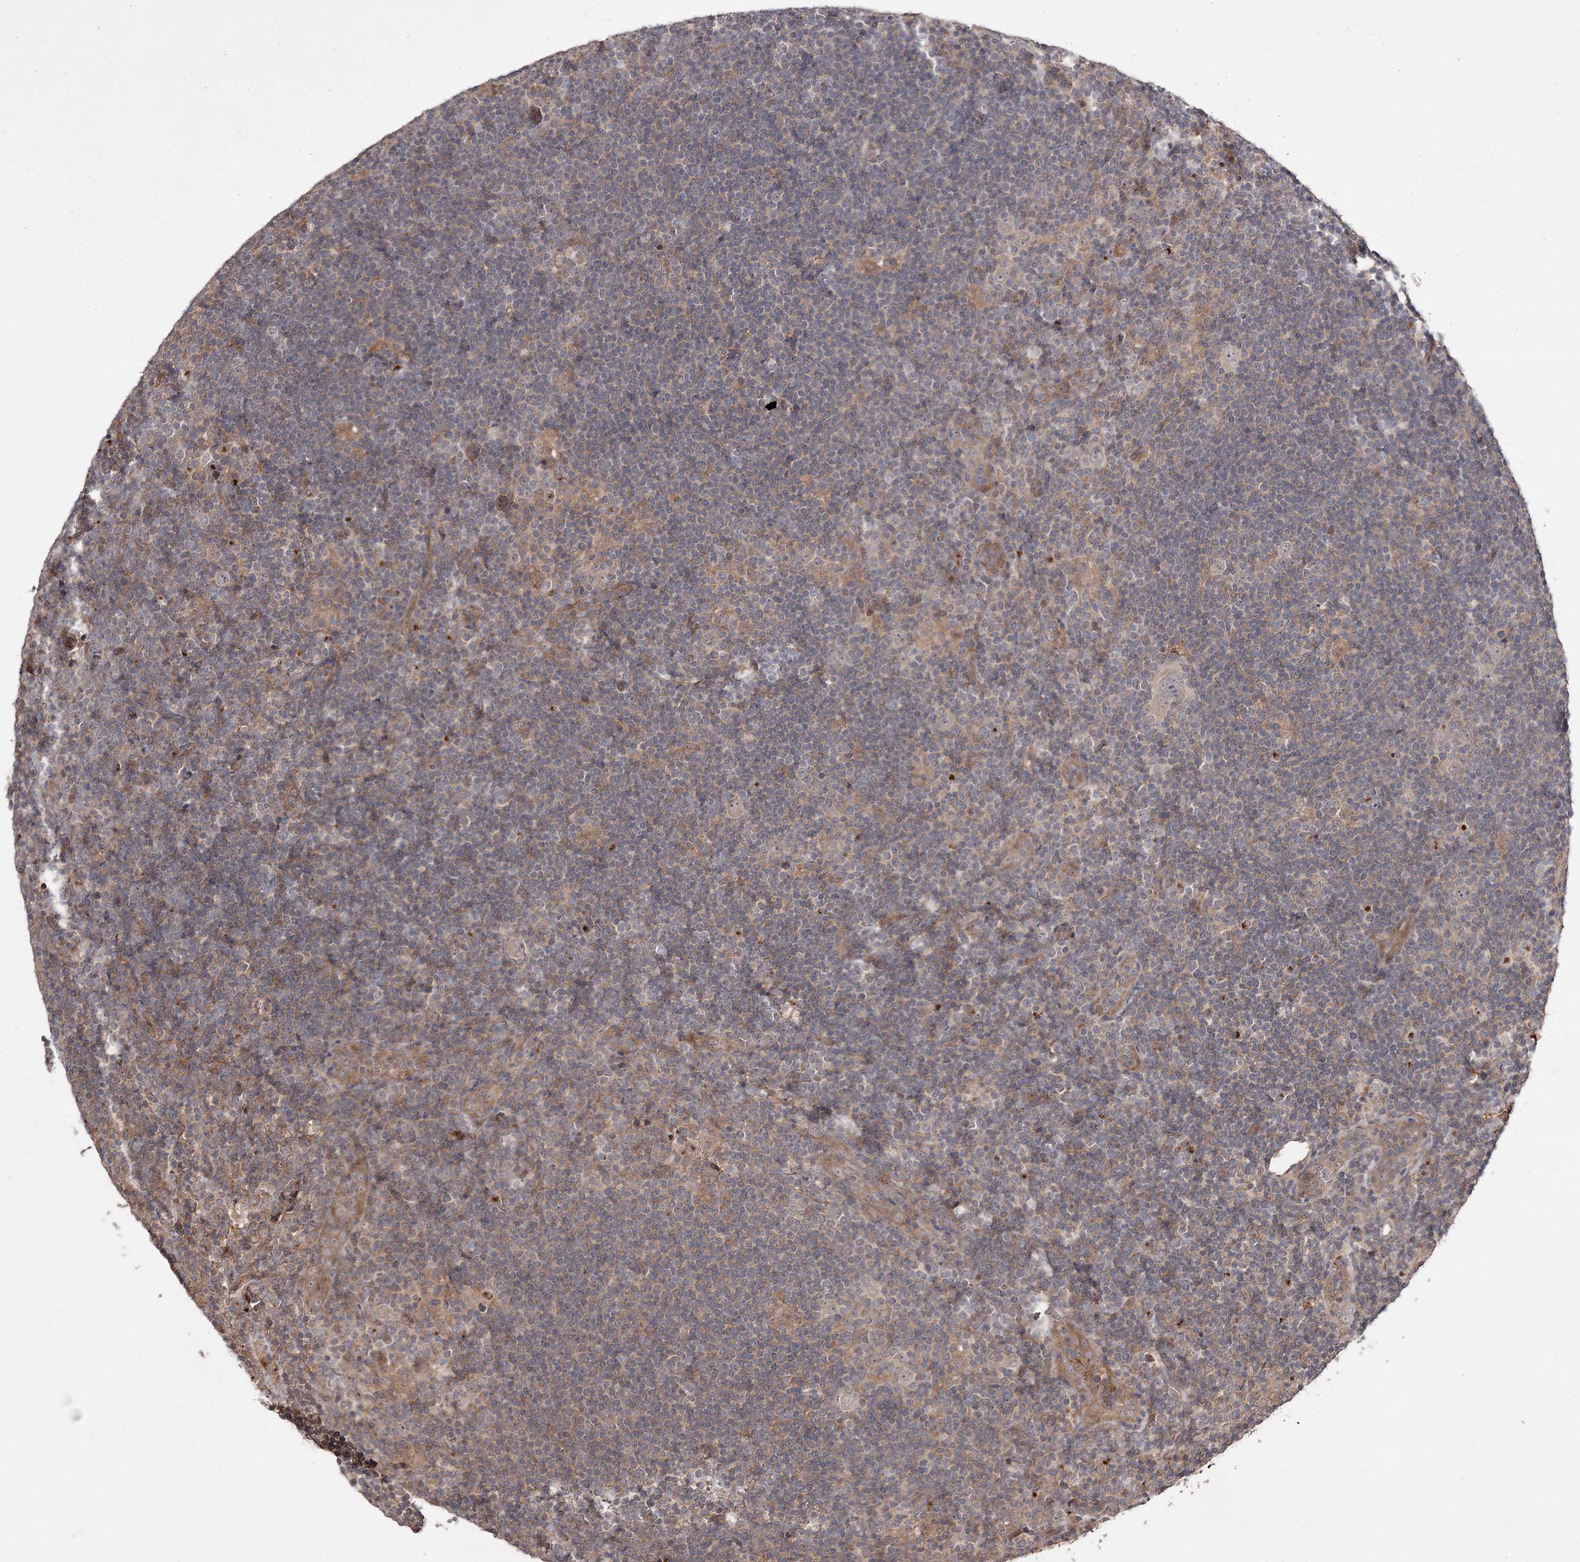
{"staining": {"intensity": "weak", "quantity": "<25%", "location": "cytoplasmic/membranous"}, "tissue": "lymphoma", "cell_type": "Tumor cells", "image_type": "cancer", "snomed": [{"axis": "morphology", "description": "Hodgkin's disease, NOS"}, {"axis": "topography", "description": "Lymph node"}], "caption": "Human Hodgkin's disease stained for a protein using immunohistochemistry (IHC) shows no positivity in tumor cells.", "gene": "FANCL", "patient": {"sex": "female", "age": 57}}